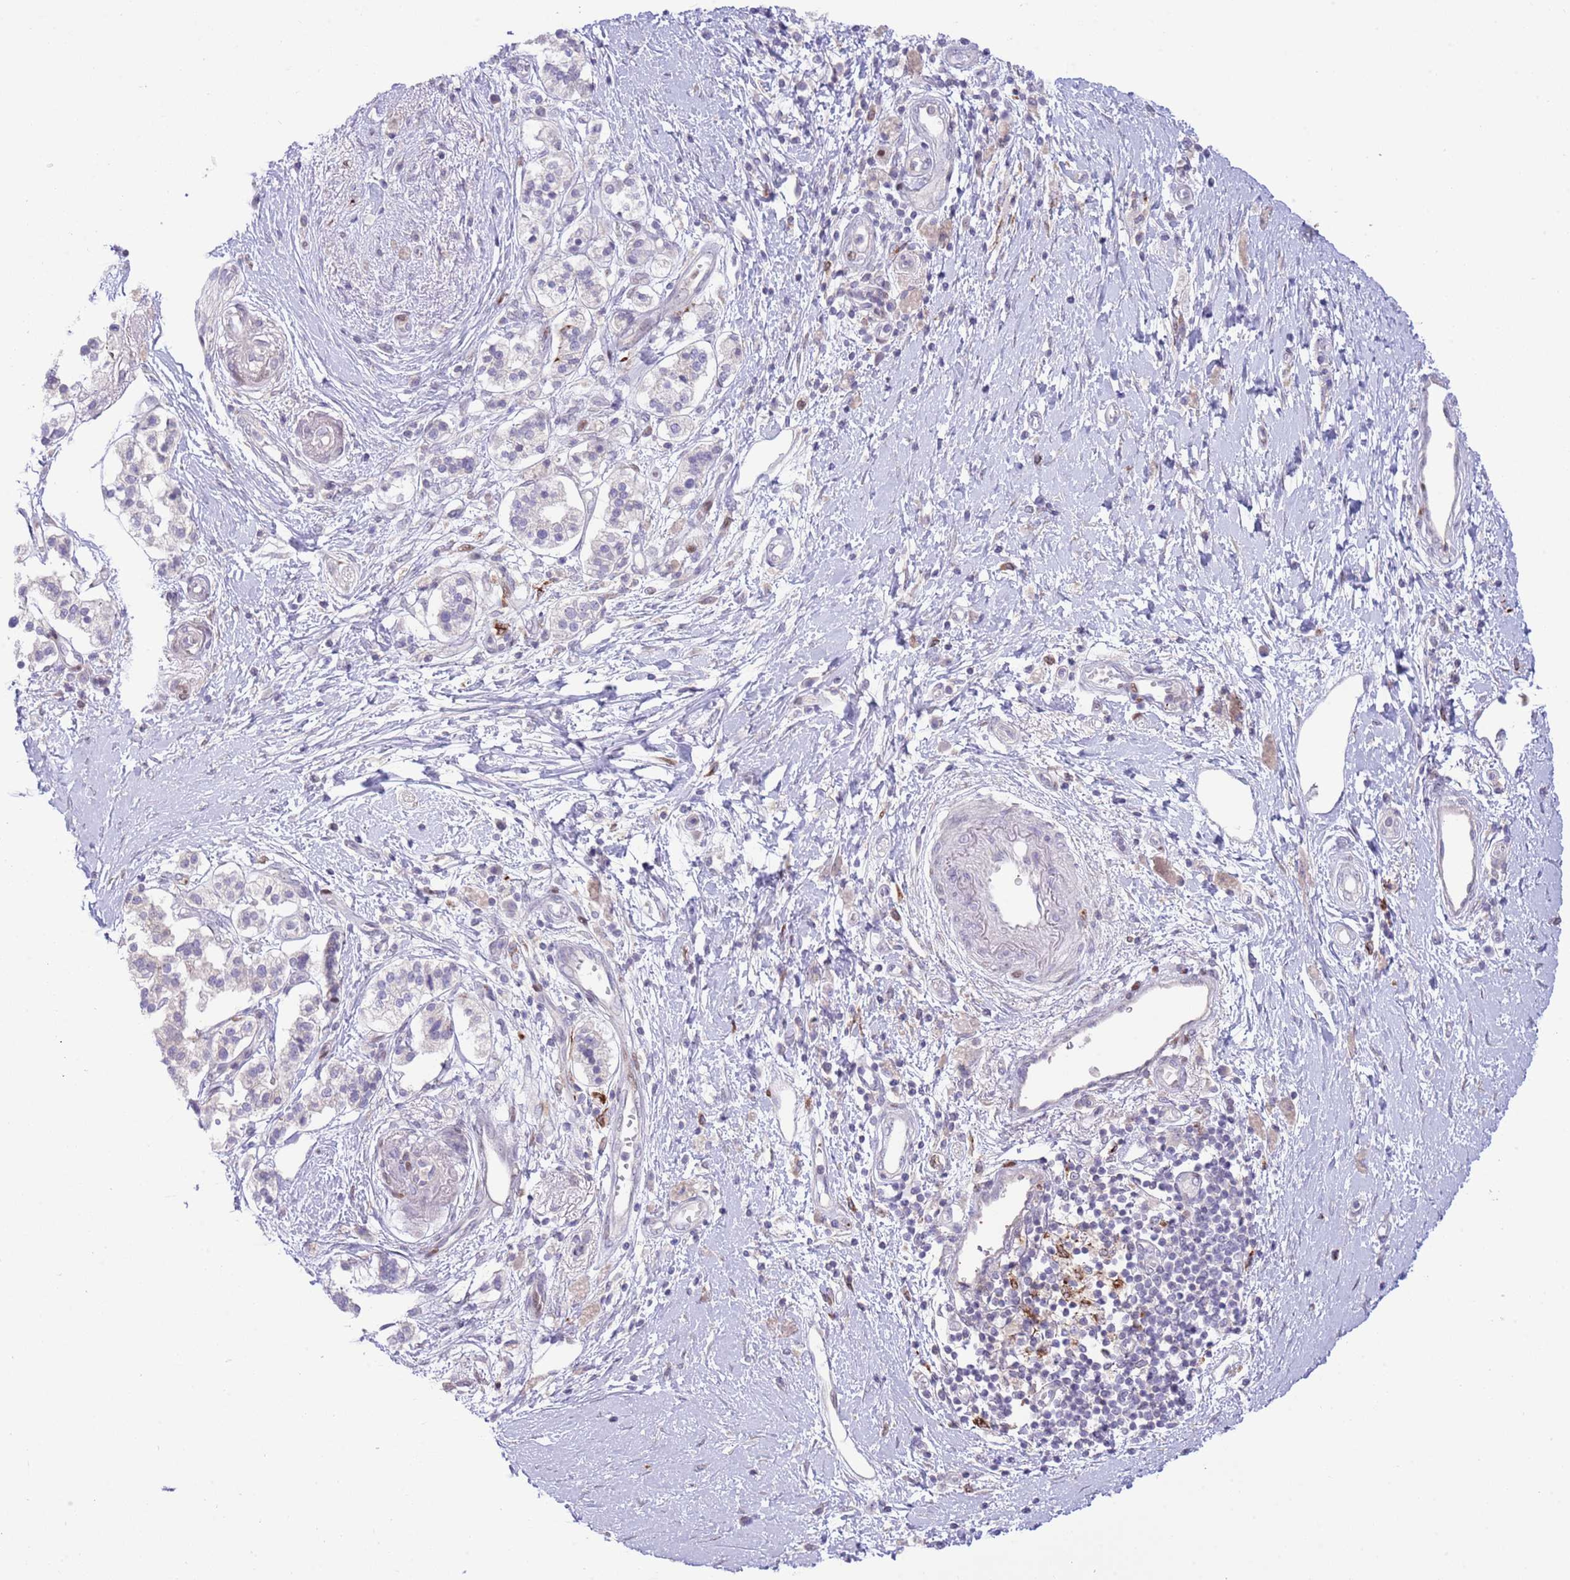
{"staining": {"intensity": "negative", "quantity": "none", "location": "none"}, "tissue": "pancreatic cancer", "cell_type": "Tumor cells", "image_type": "cancer", "snomed": [{"axis": "morphology", "description": "Adenocarcinoma, NOS"}, {"axis": "topography", "description": "Pancreas"}], "caption": "This photomicrograph is of pancreatic cancer (adenocarcinoma) stained with immunohistochemistry to label a protein in brown with the nuclei are counter-stained blue. There is no expression in tumor cells.", "gene": "ANO8", "patient": {"sex": "male", "age": 68}}